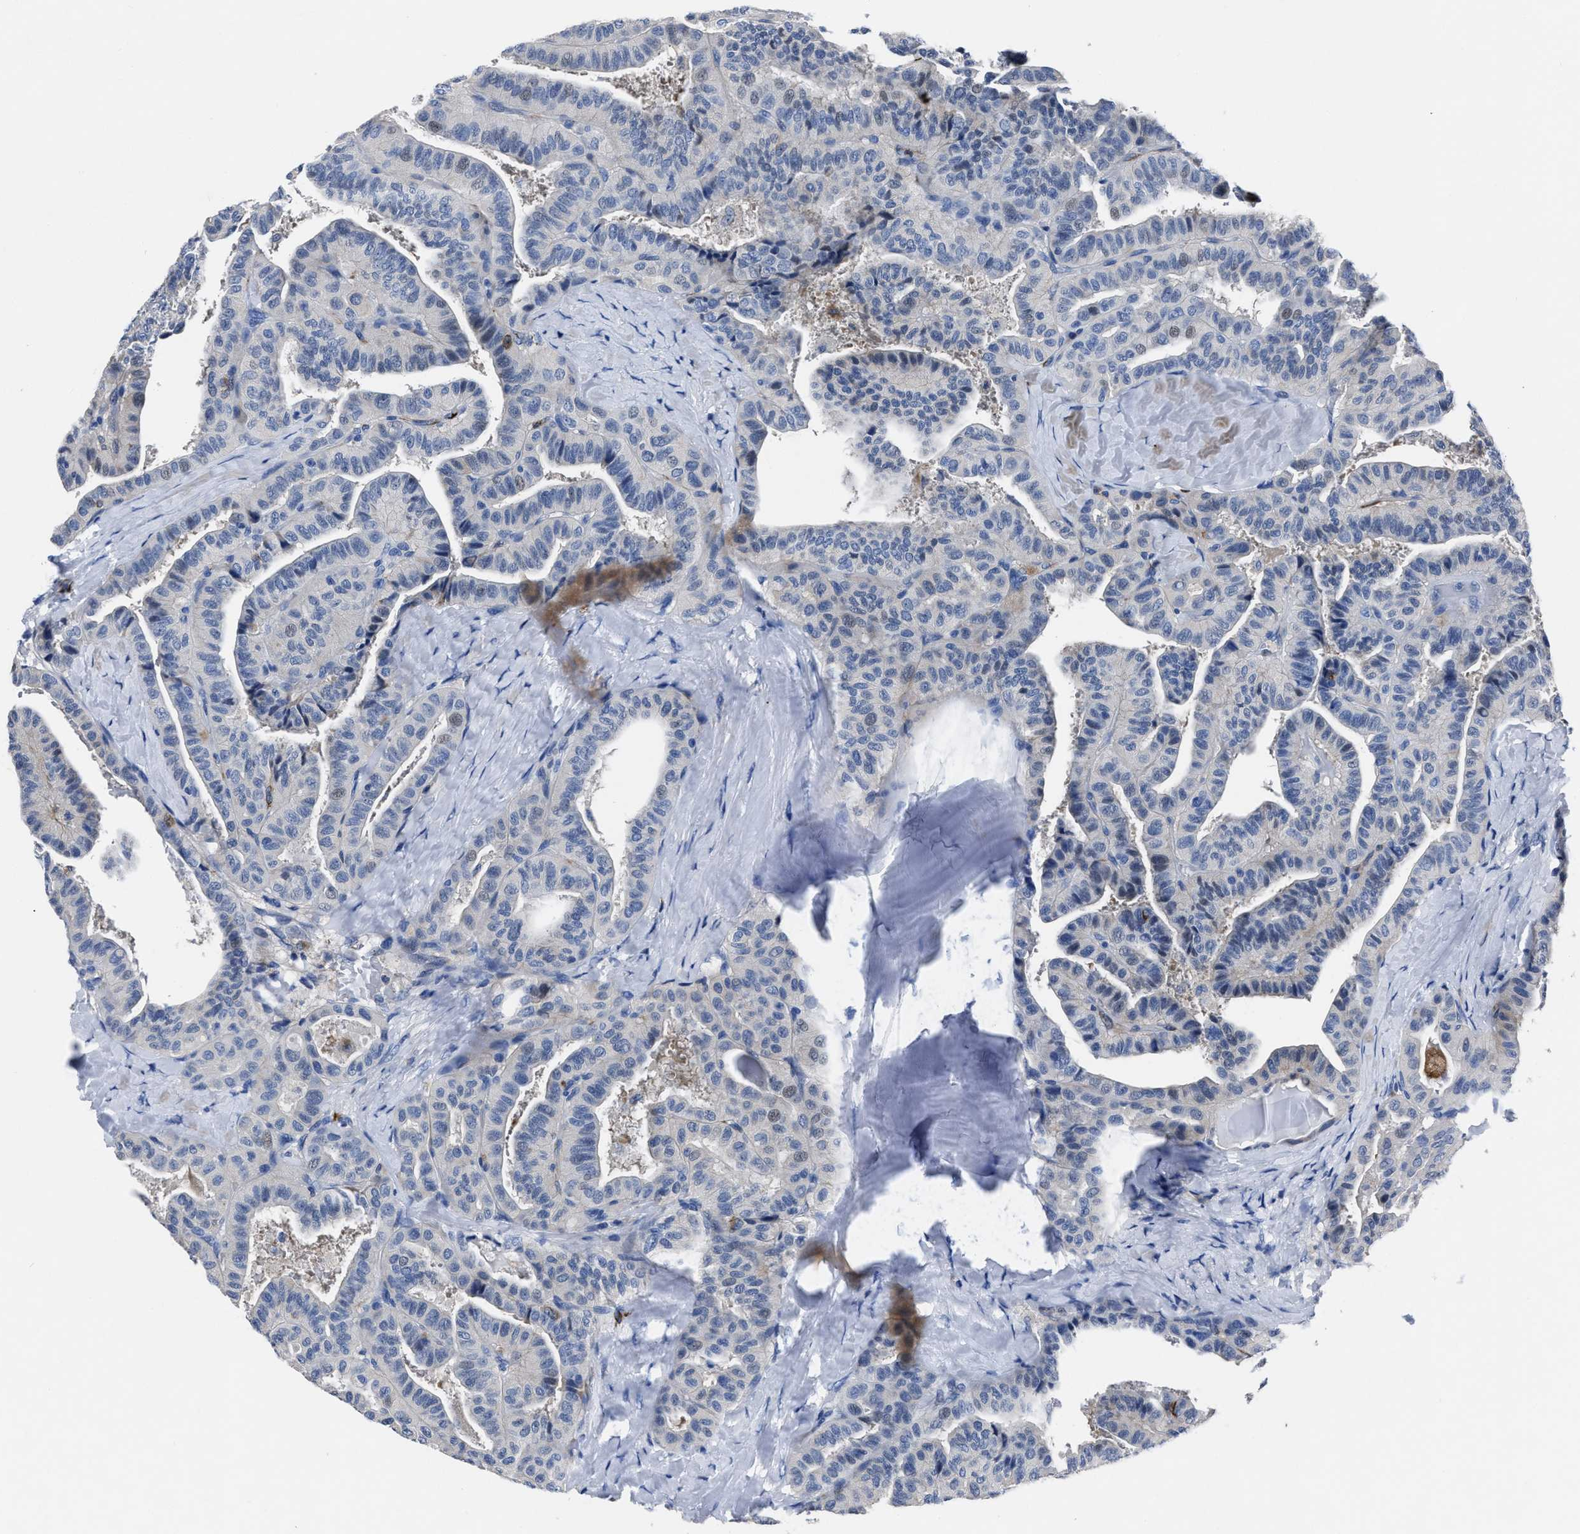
{"staining": {"intensity": "weak", "quantity": "<25%", "location": "nuclear"}, "tissue": "thyroid cancer", "cell_type": "Tumor cells", "image_type": "cancer", "snomed": [{"axis": "morphology", "description": "Papillary adenocarcinoma, NOS"}, {"axis": "topography", "description": "Thyroid gland"}], "caption": "There is no significant positivity in tumor cells of thyroid cancer (papillary adenocarcinoma). (Stains: DAB (3,3'-diaminobenzidine) immunohistochemistry (IHC) with hematoxylin counter stain, Microscopy: brightfield microscopy at high magnification).", "gene": "OR10G3", "patient": {"sex": "male", "age": 77}}